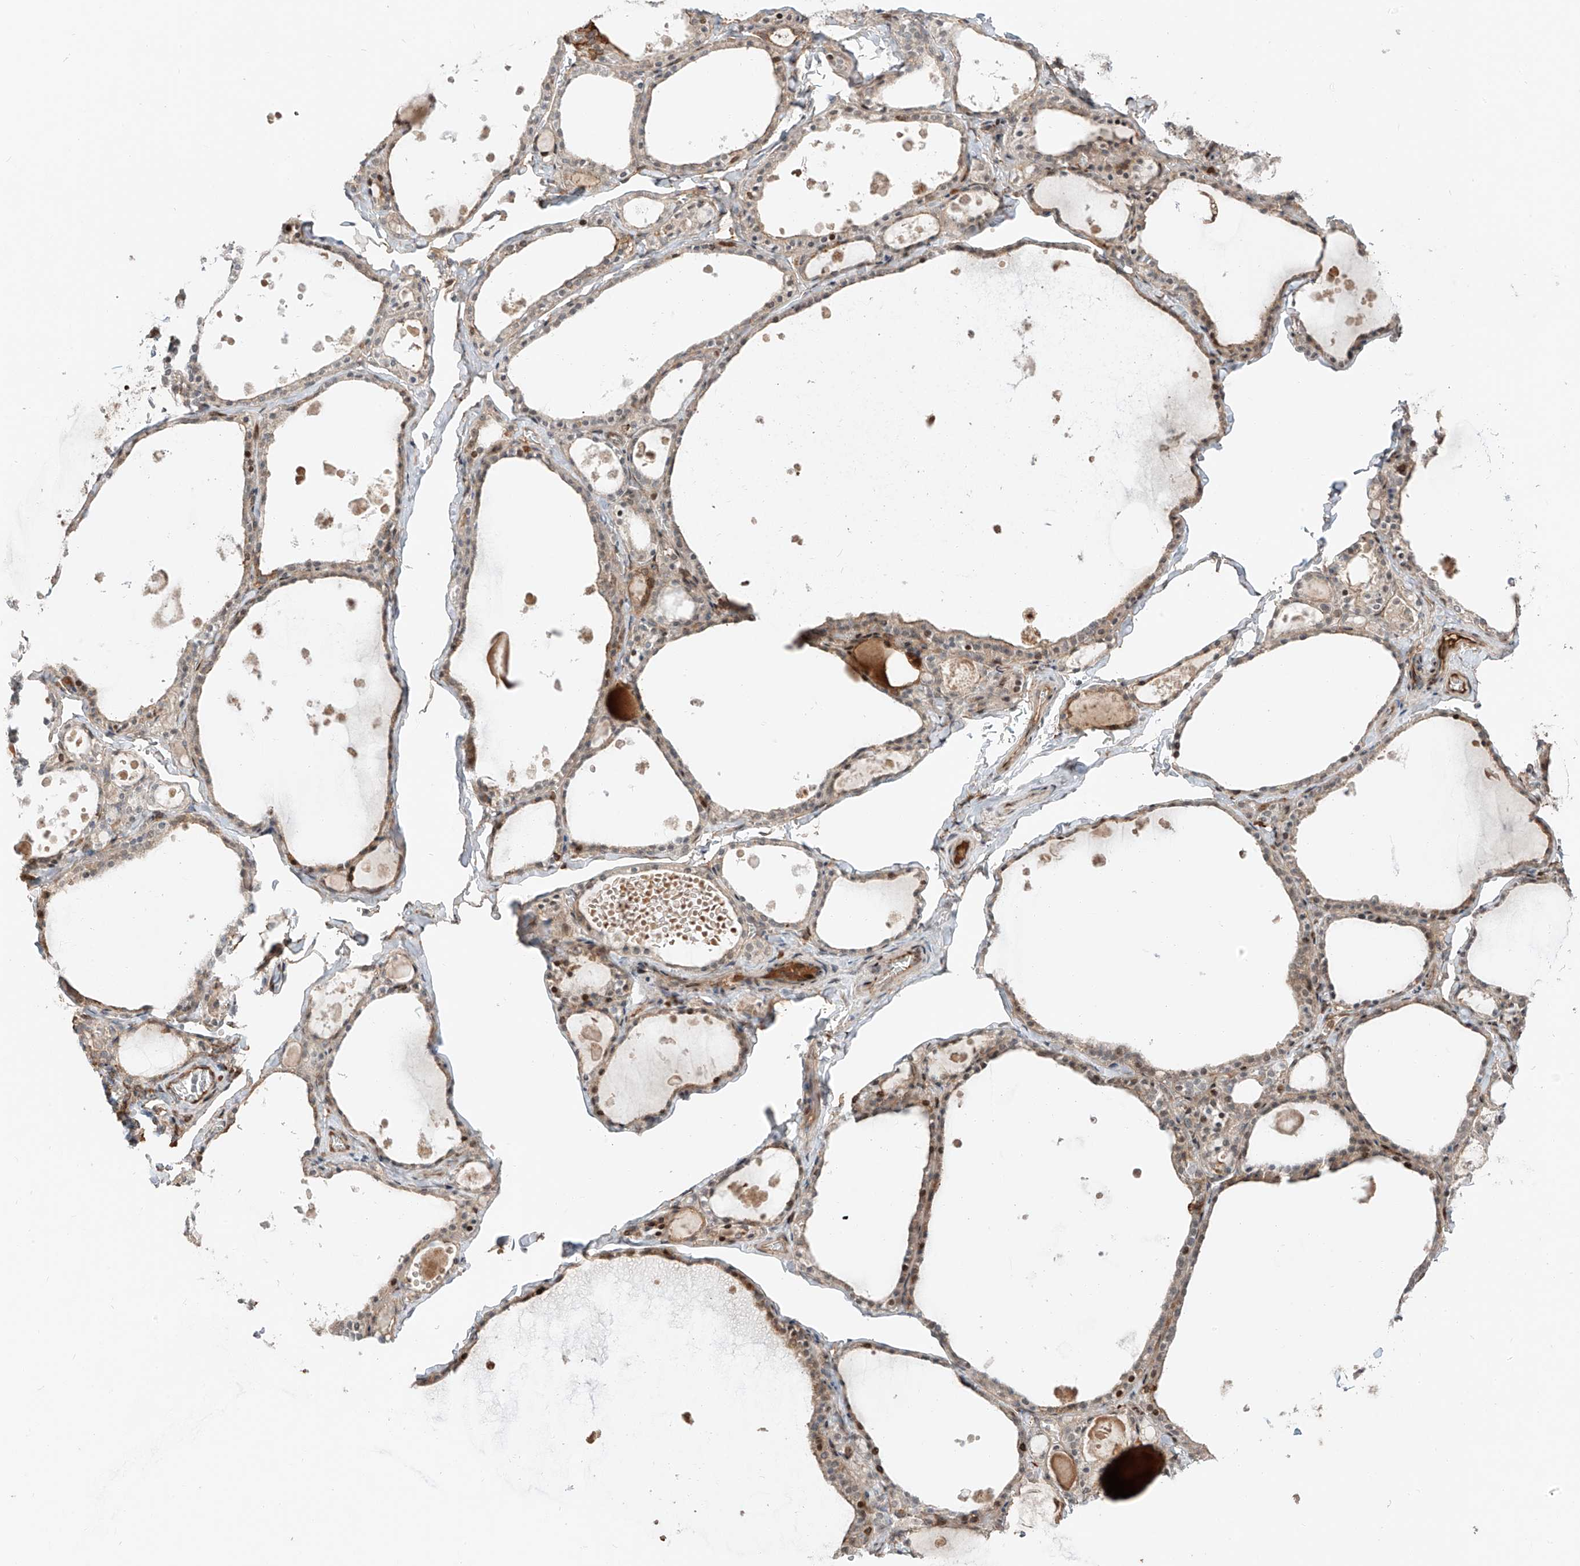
{"staining": {"intensity": "weak", "quantity": ">75%", "location": "cytoplasmic/membranous"}, "tissue": "thyroid gland", "cell_type": "Glandular cells", "image_type": "normal", "snomed": [{"axis": "morphology", "description": "Normal tissue, NOS"}, {"axis": "topography", "description": "Thyroid gland"}], "caption": "An immunohistochemistry image of normal tissue is shown. Protein staining in brown shows weak cytoplasmic/membranous positivity in thyroid gland within glandular cells. Nuclei are stained in blue.", "gene": "CEP162", "patient": {"sex": "male", "age": 56}}